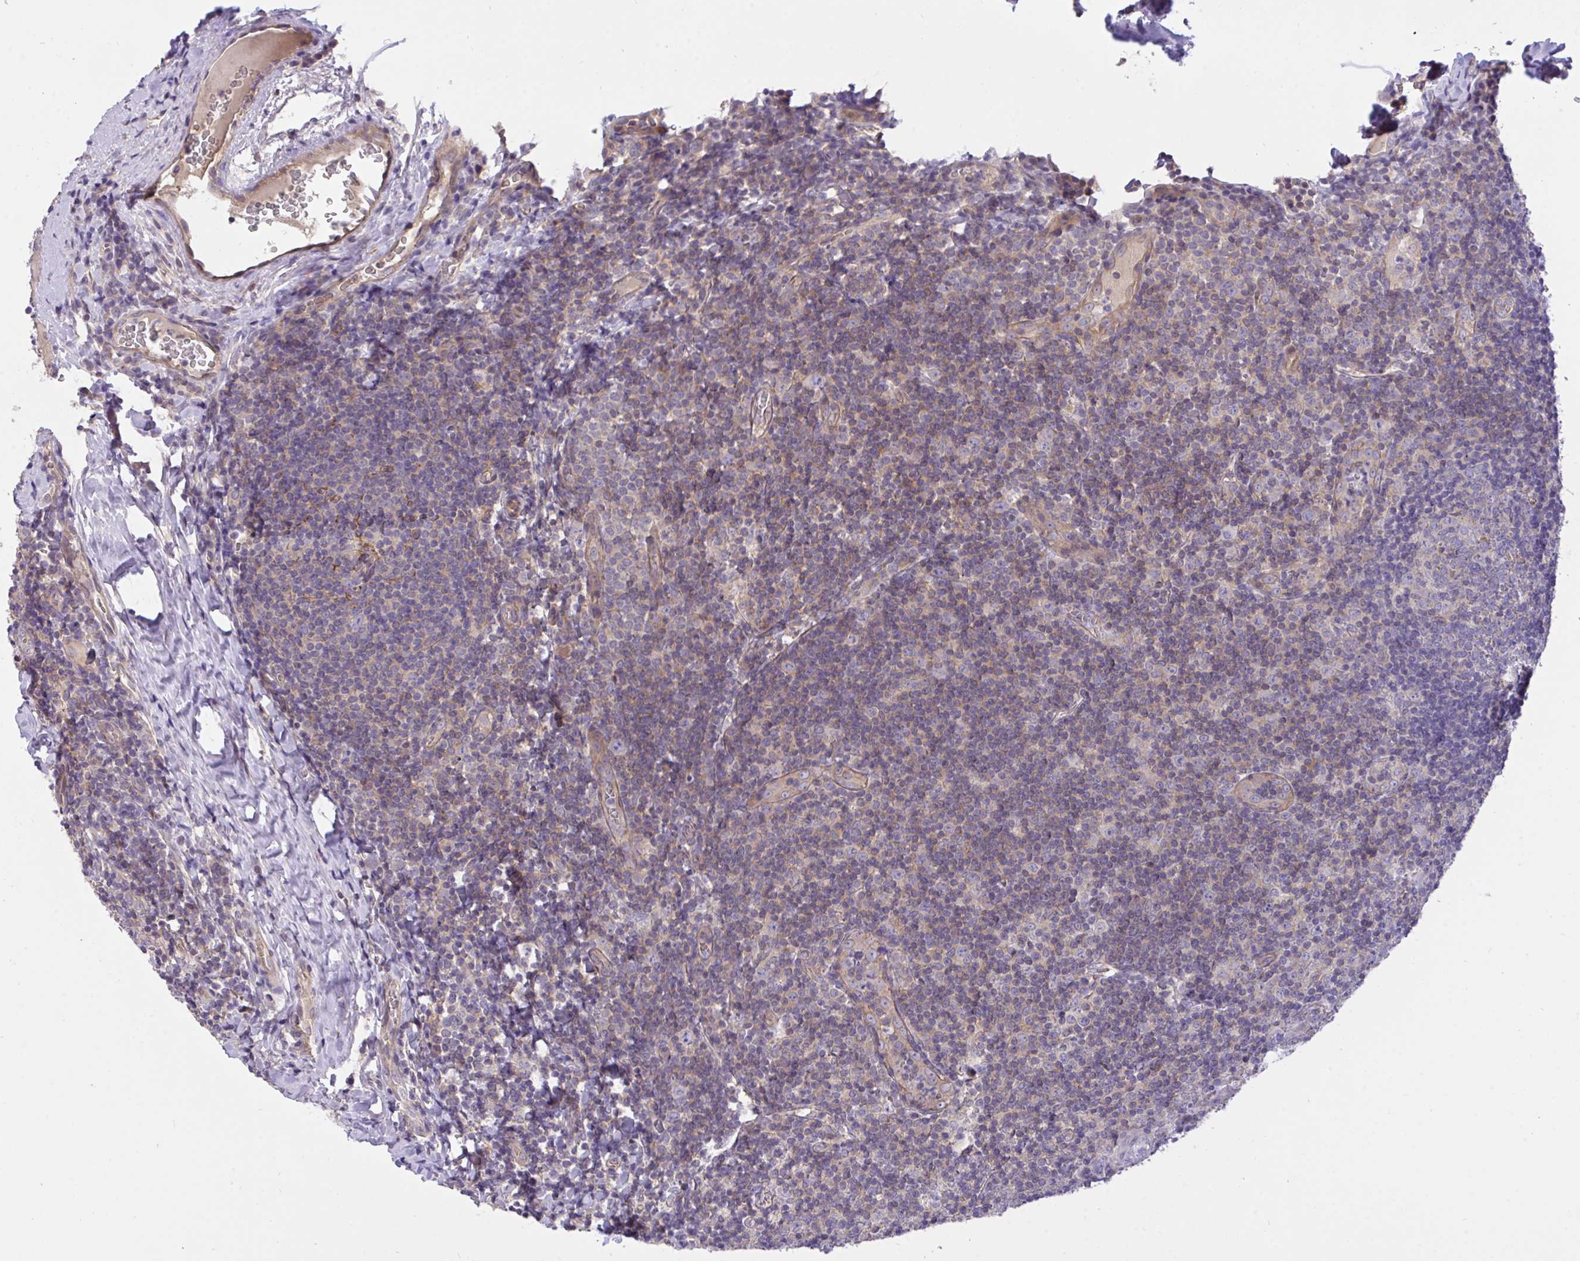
{"staining": {"intensity": "weak", "quantity": "<25%", "location": "cytoplasmic/membranous"}, "tissue": "tonsil", "cell_type": "Germinal center cells", "image_type": "normal", "snomed": [{"axis": "morphology", "description": "Normal tissue, NOS"}, {"axis": "morphology", "description": "Inflammation, NOS"}, {"axis": "topography", "description": "Tonsil"}], "caption": "The histopathology image reveals no staining of germinal center cells in normal tonsil. The staining is performed using DAB brown chromogen with nuclei counter-stained in using hematoxylin.", "gene": "TLN2", "patient": {"sex": "female", "age": 31}}